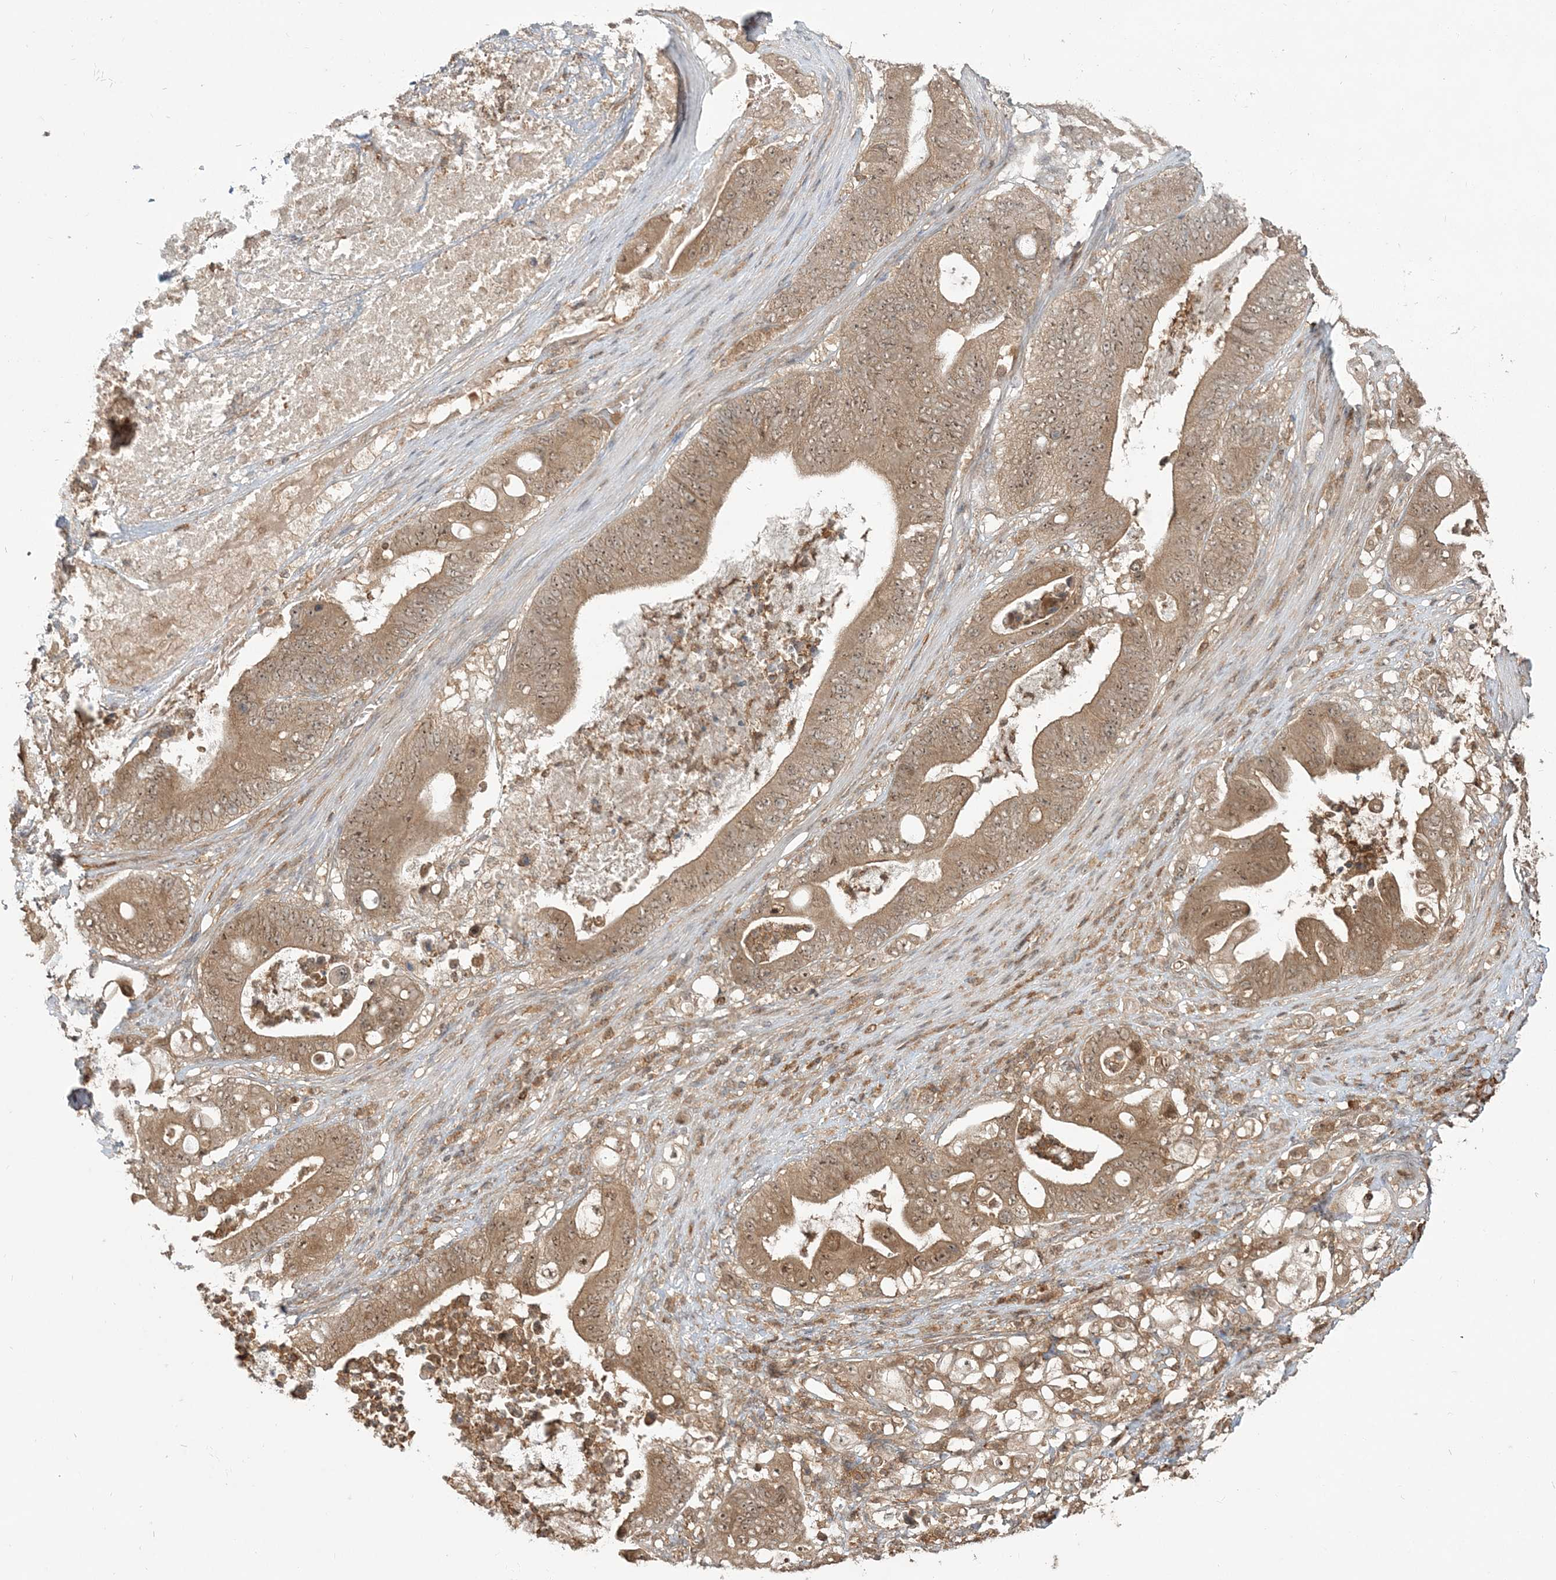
{"staining": {"intensity": "moderate", "quantity": ">75%", "location": "cytoplasmic/membranous,nuclear"}, "tissue": "stomach cancer", "cell_type": "Tumor cells", "image_type": "cancer", "snomed": [{"axis": "morphology", "description": "Adenocarcinoma, NOS"}, {"axis": "topography", "description": "Stomach"}], "caption": "Brown immunohistochemical staining in stomach cancer (adenocarcinoma) reveals moderate cytoplasmic/membranous and nuclear expression in about >75% of tumor cells. (Brightfield microscopy of DAB IHC at high magnification).", "gene": "CAB39", "patient": {"sex": "female", "age": 73}}